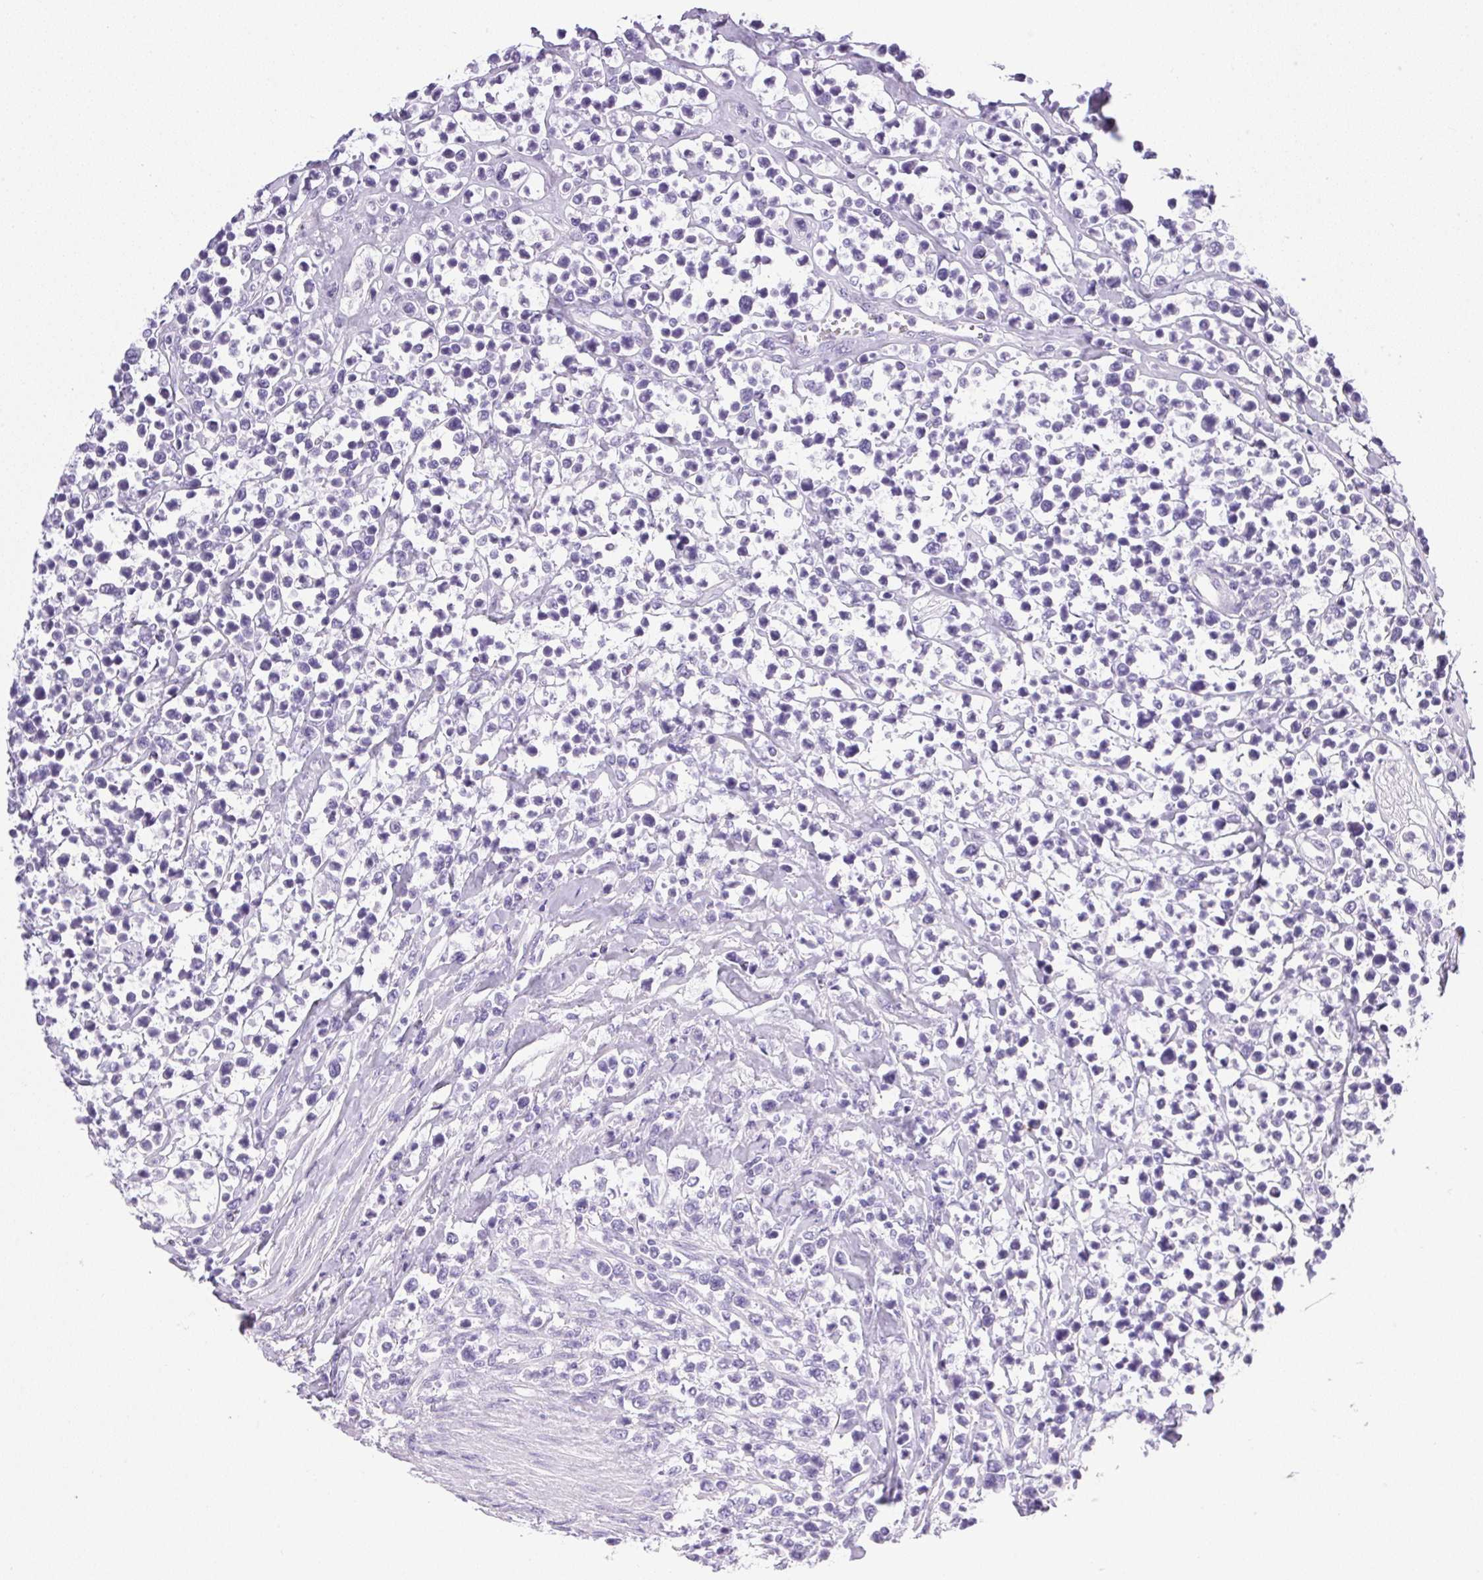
{"staining": {"intensity": "negative", "quantity": "none", "location": "none"}, "tissue": "lymphoma", "cell_type": "Tumor cells", "image_type": "cancer", "snomed": [{"axis": "morphology", "description": "Malignant lymphoma, non-Hodgkin's type, High grade"}, {"axis": "topography", "description": "Soft tissue"}], "caption": "High-grade malignant lymphoma, non-Hodgkin's type was stained to show a protein in brown. There is no significant expression in tumor cells. The staining was performed using DAB to visualize the protein expression in brown, while the nuclei were stained in blue with hematoxylin (Magnification: 20x).", "gene": "ATP6V0A4", "patient": {"sex": "female", "age": 56}}